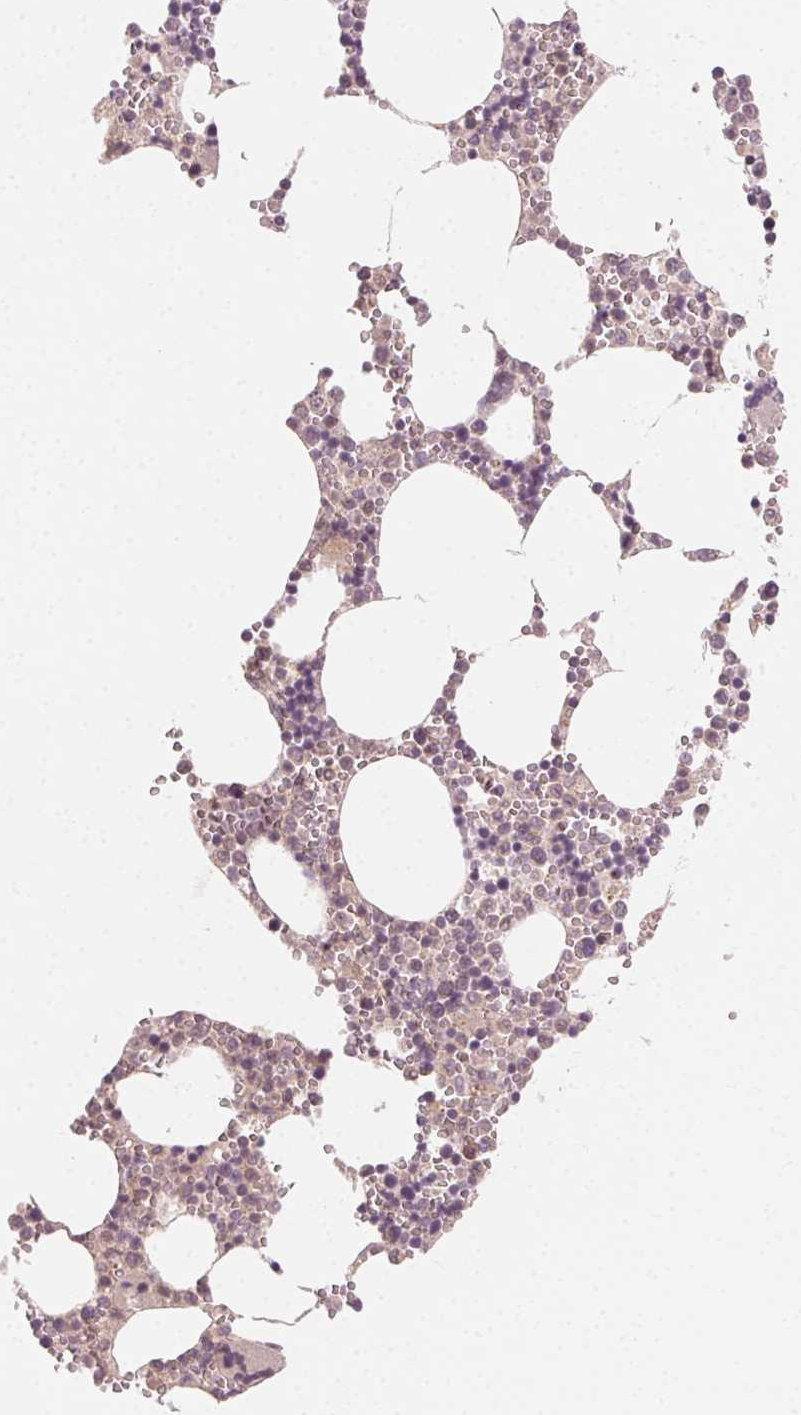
{"staining": {"intensity": "negative", "quantity": "none", "location": "none"}, "tissue": "bone marrow", "cell_type": "Hematopoietic cells", "image_type": "normal", "snomed": [{"axis": "morphology", "description": "Normal tissue, NOS"}, {"axis": "topography", "description": "Bone marrow"}], "caption": "The photomicrograph displays no staining of hematopoietic cells in unremarkable bone marrow. The staining is performed using DAB (3,3'-diaminobenzidine) brown chromogen with nuclei counter-stained in using hematoxylin.", "gene": "TUB", "patient": {"sex": "male", "age": 54}}